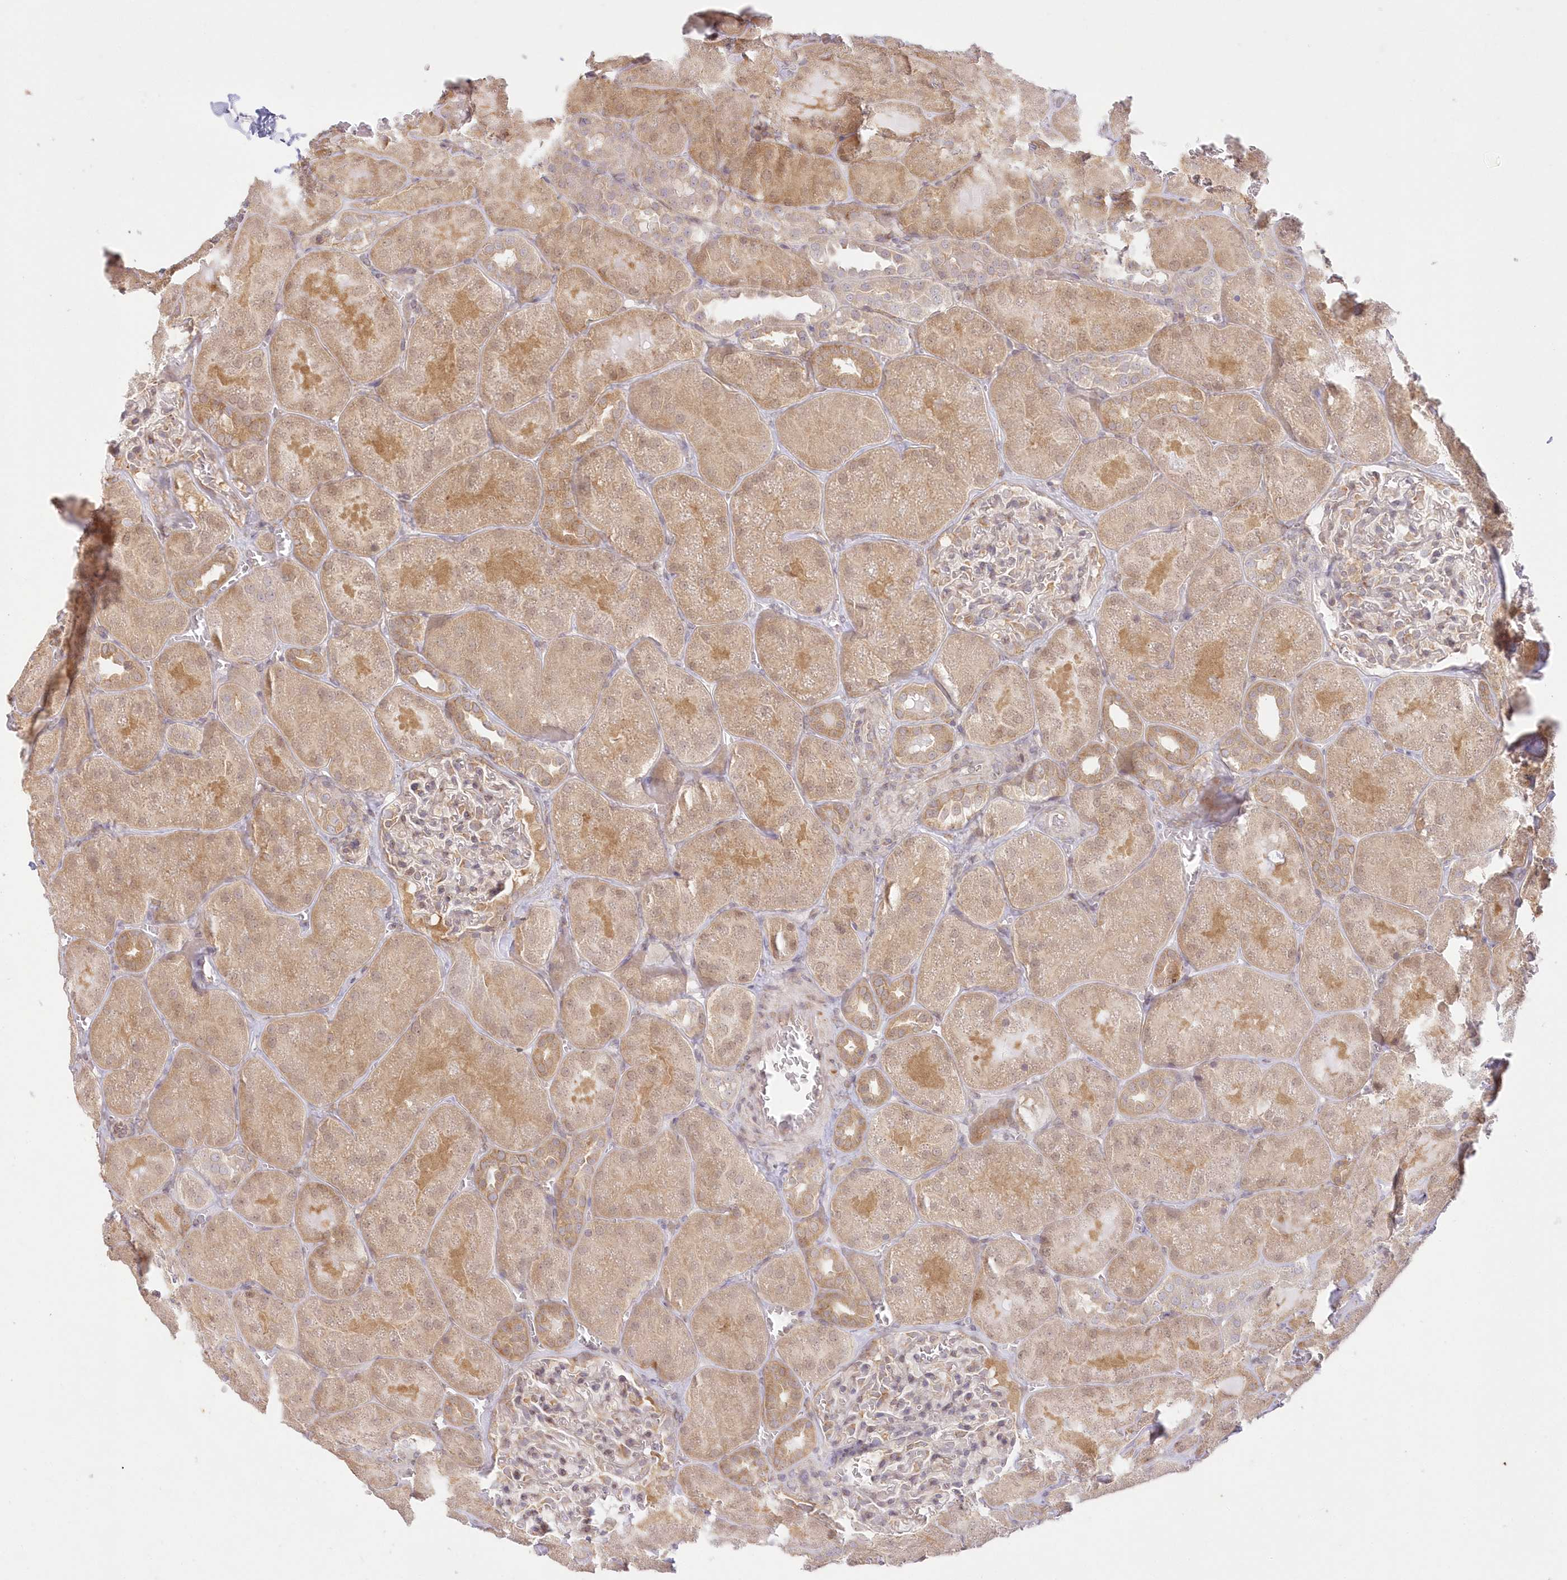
{"staining": {"intensity": "weak", "quantity": "<25%", "location": "cytoplasmic/membranous"}, "tissue": "kidney", "cell_type": "Cells in glomeruli", "image_type": "normal", "snomed": [{"axis": "morphology", "description": "Normal tissue, NOS"}, {"axis": "topography", "description": "Kidney"}], "caption": "Immunohistochemistry (IHC) histopathology image of benign human kidney stained for a protein (brown), which demonstrates no positivity in cells in glomeruli.", "gene": "RNPEP", "patient": {"sex": "male", "age": 28}}